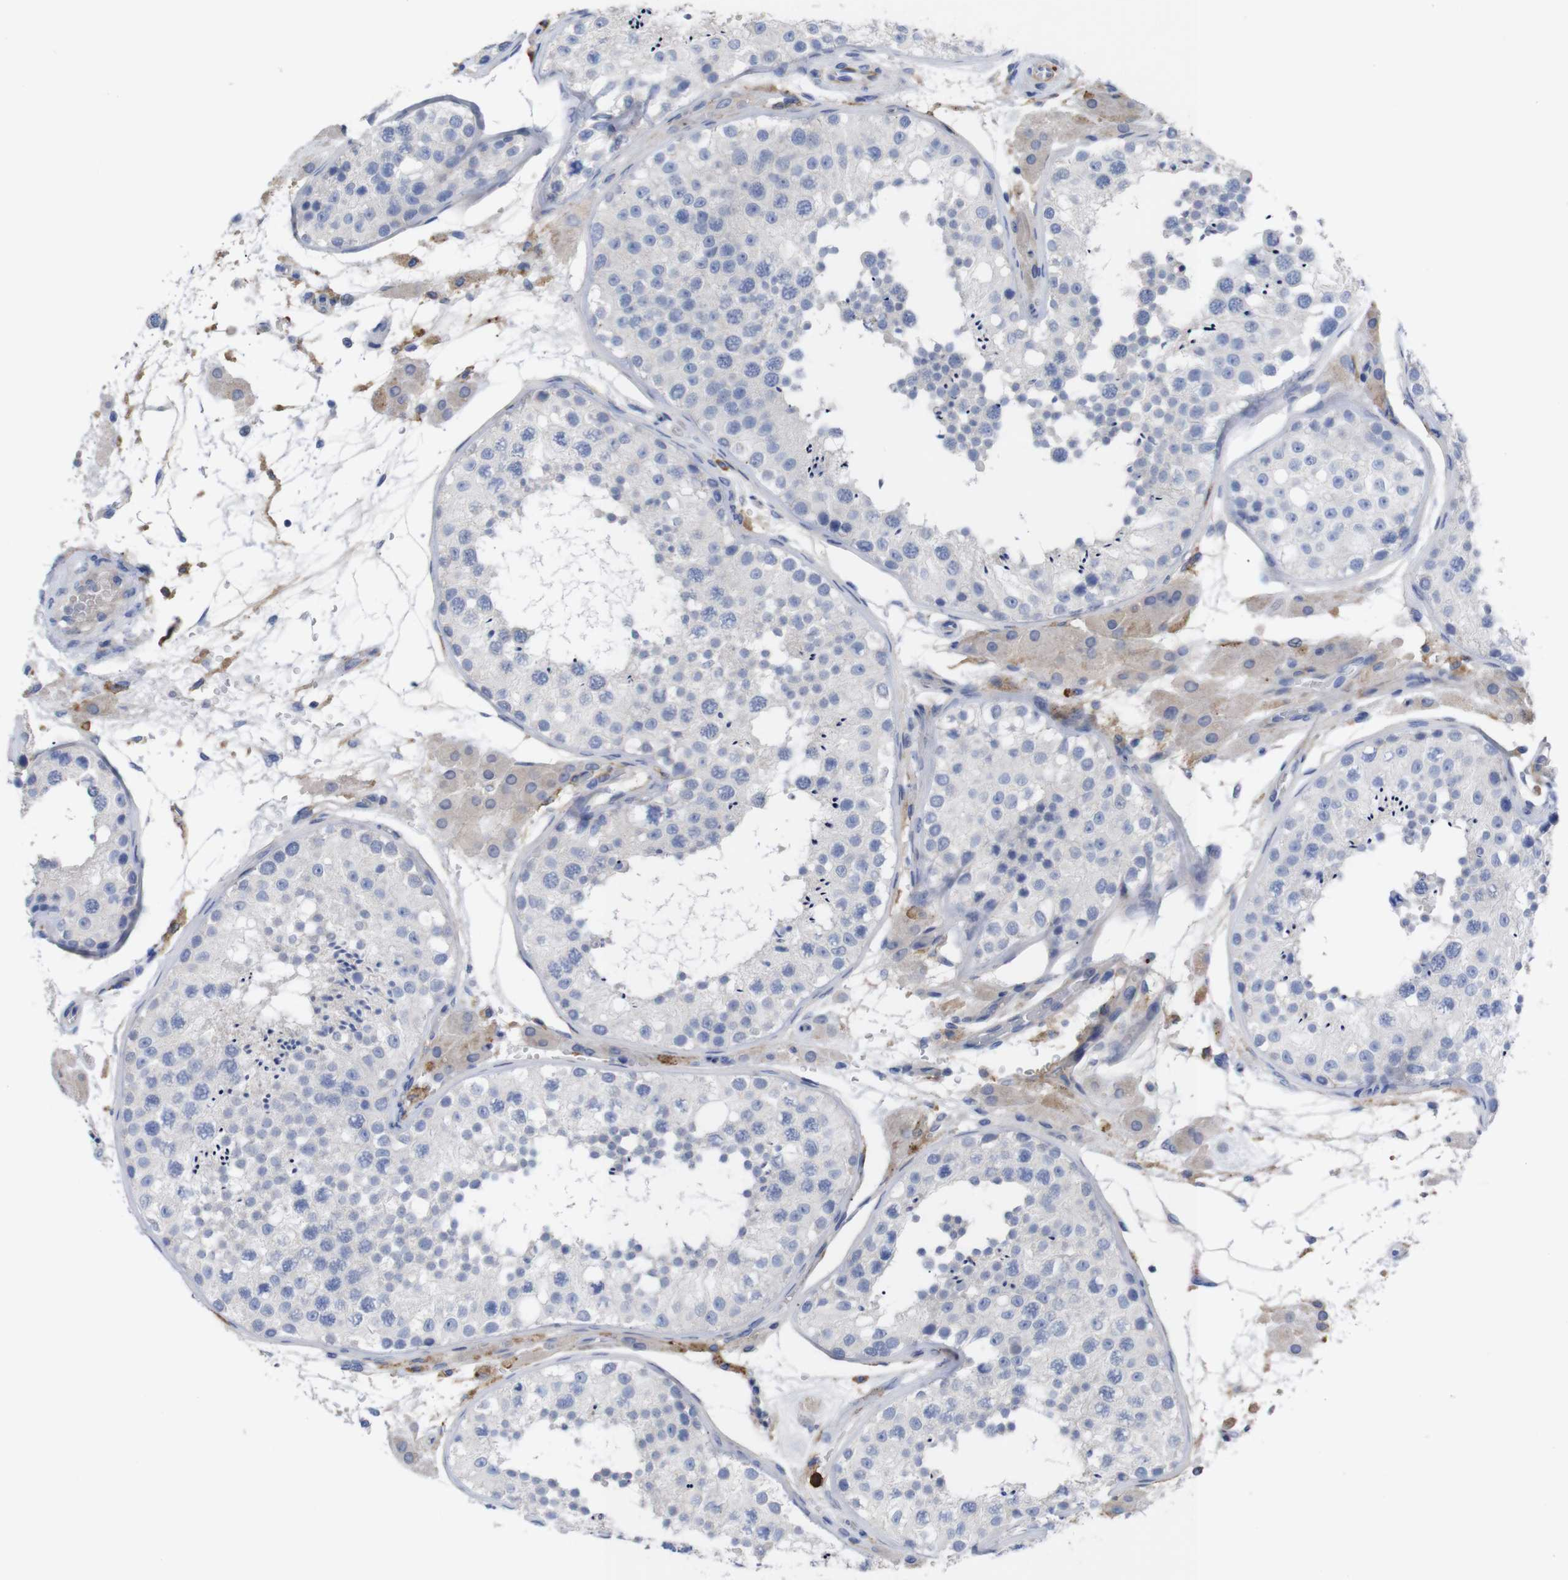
{"staining": {"intensity": "negative", "quantity": "none", "location": "none"}, "tissue": "testis", "cell_type": "Cells in seminiferous ducts", "image_type": "normal", "snomed": [{"axis": "morphology", "description": "Normal tissue, NOS"}, {"axis": "topography", "description": "Testis"}], "caption": "An immunohistochemistry micrograph of normal testis is shown. There is no staining in cells in seminiferous ducts of testis. Nuclei are stained in blue.", "gene": "C5AR1", "patient": {"sex": "male", "age": 26}}